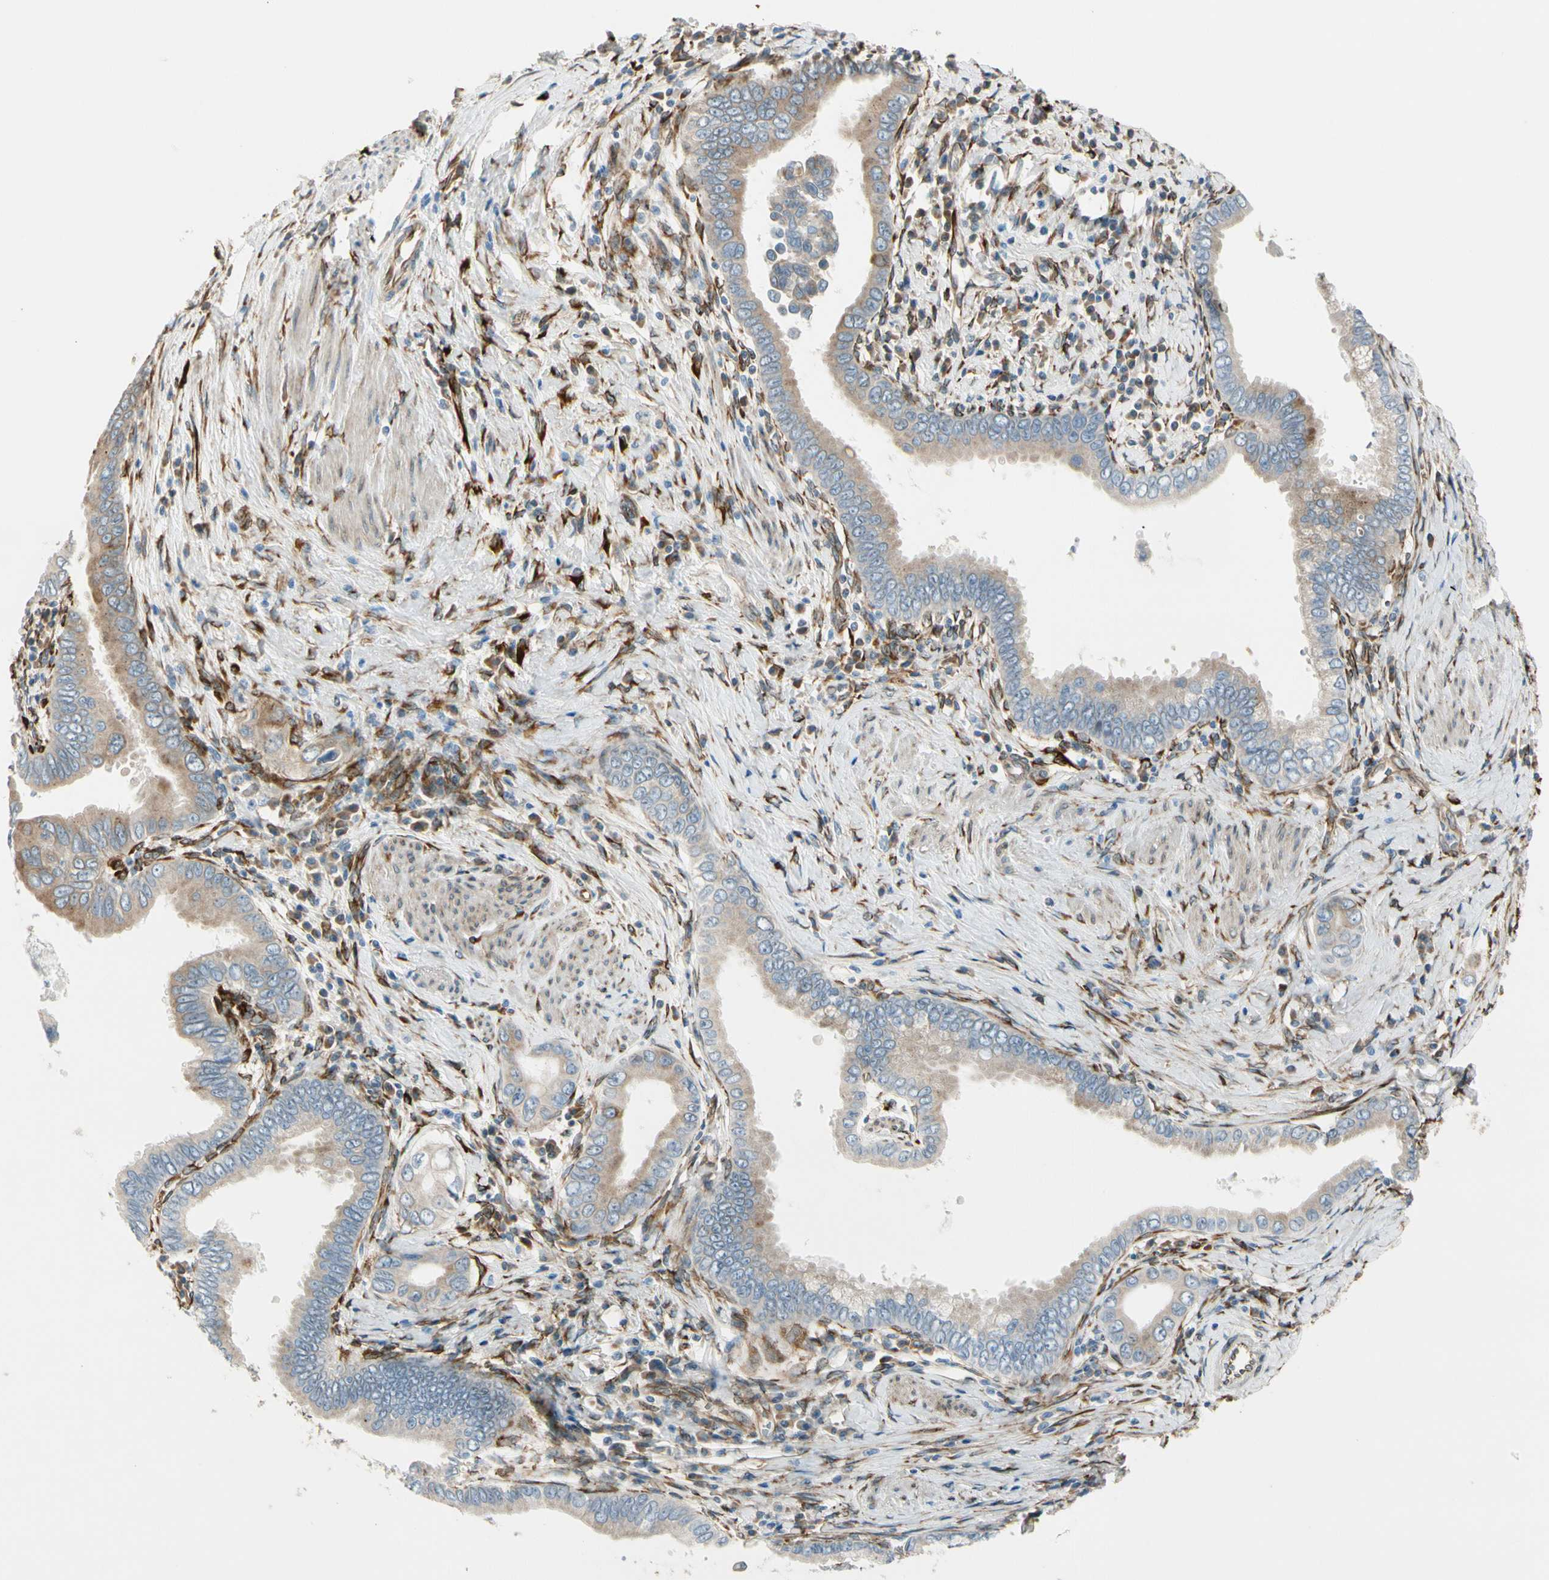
{"staining": {"intensity": "weak", "quantity": "25%-75%", "location": "cytoplasmic/membranous"}, "tissue": "pancreatic cancer", "cell_type": "Tumor cells", "image_type": "cancer", "snomed": [{"axis": "morphology", "description": "Normal tissue, NOS"}, {"axis": "topography", "description": "Lymph node"}], "caption": "Pancreatic cancer stained with immunohistochemistry (IHC) exhibits weak cytoplasmic/membranous expression in approximately 25%-75% of tumor cells.", "gene": "FKBP7", "patient": {"sex": "male", "age": 50}}